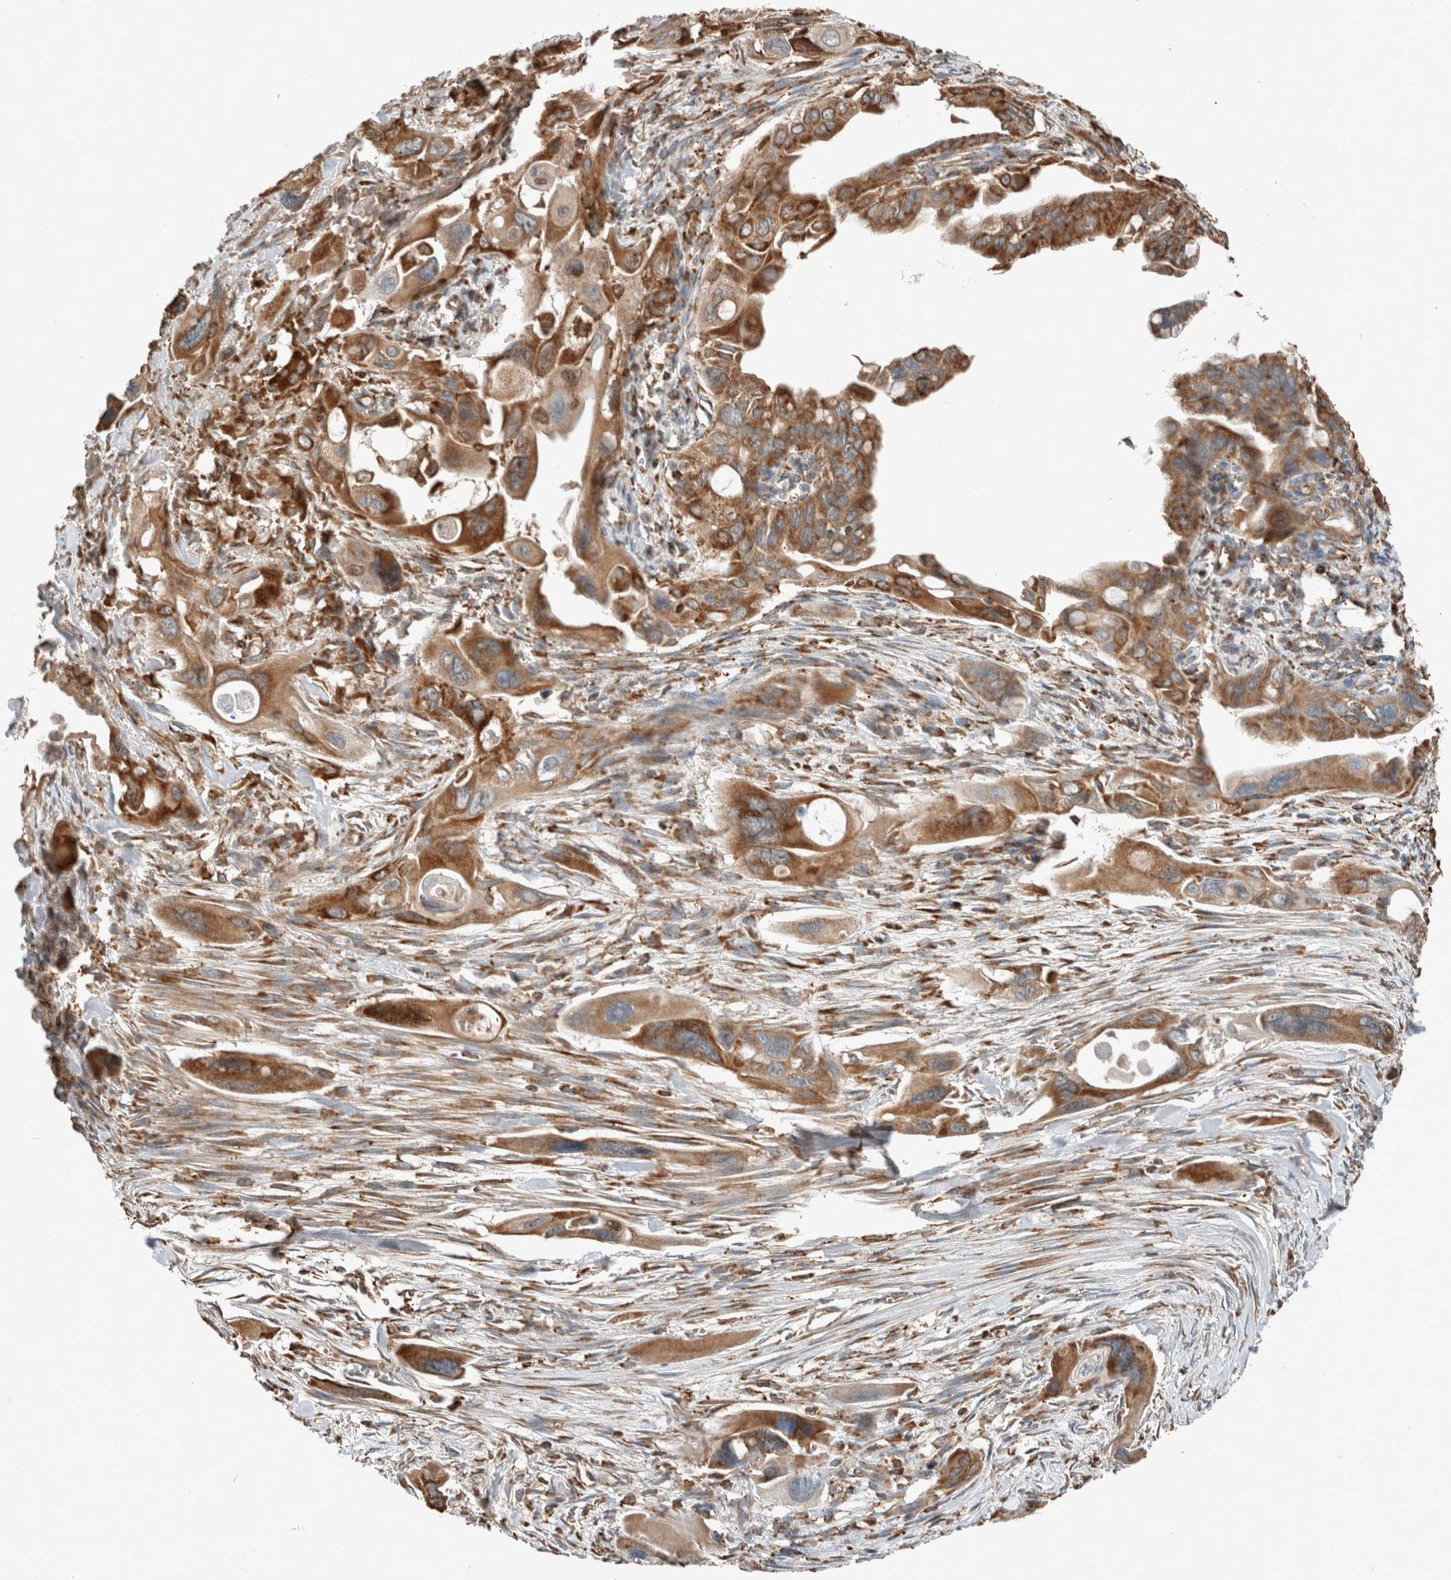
{"staining": {"intensity": "moderate", "quantity": ">75%", "location": "cytoplasmic/membranous"}, "tissue": "pancreatic cancer", "cell_type": "Tumor cells", "image_type": "cancer", "snomed": [{"axis": "morphology", "description": "Adenocarcinoma, NOS"}, {"axis": "topography", "description": "Pancreas"}], "caption": "A micrograph showing moderate cytoplasmic/membranous positivity in about >75% of tumor cells in pancreatic cancer, as visualized by brown immunohistochemical staining.", "gene": "ERAP2", "patient": {"sex": "male", "age": 73}}